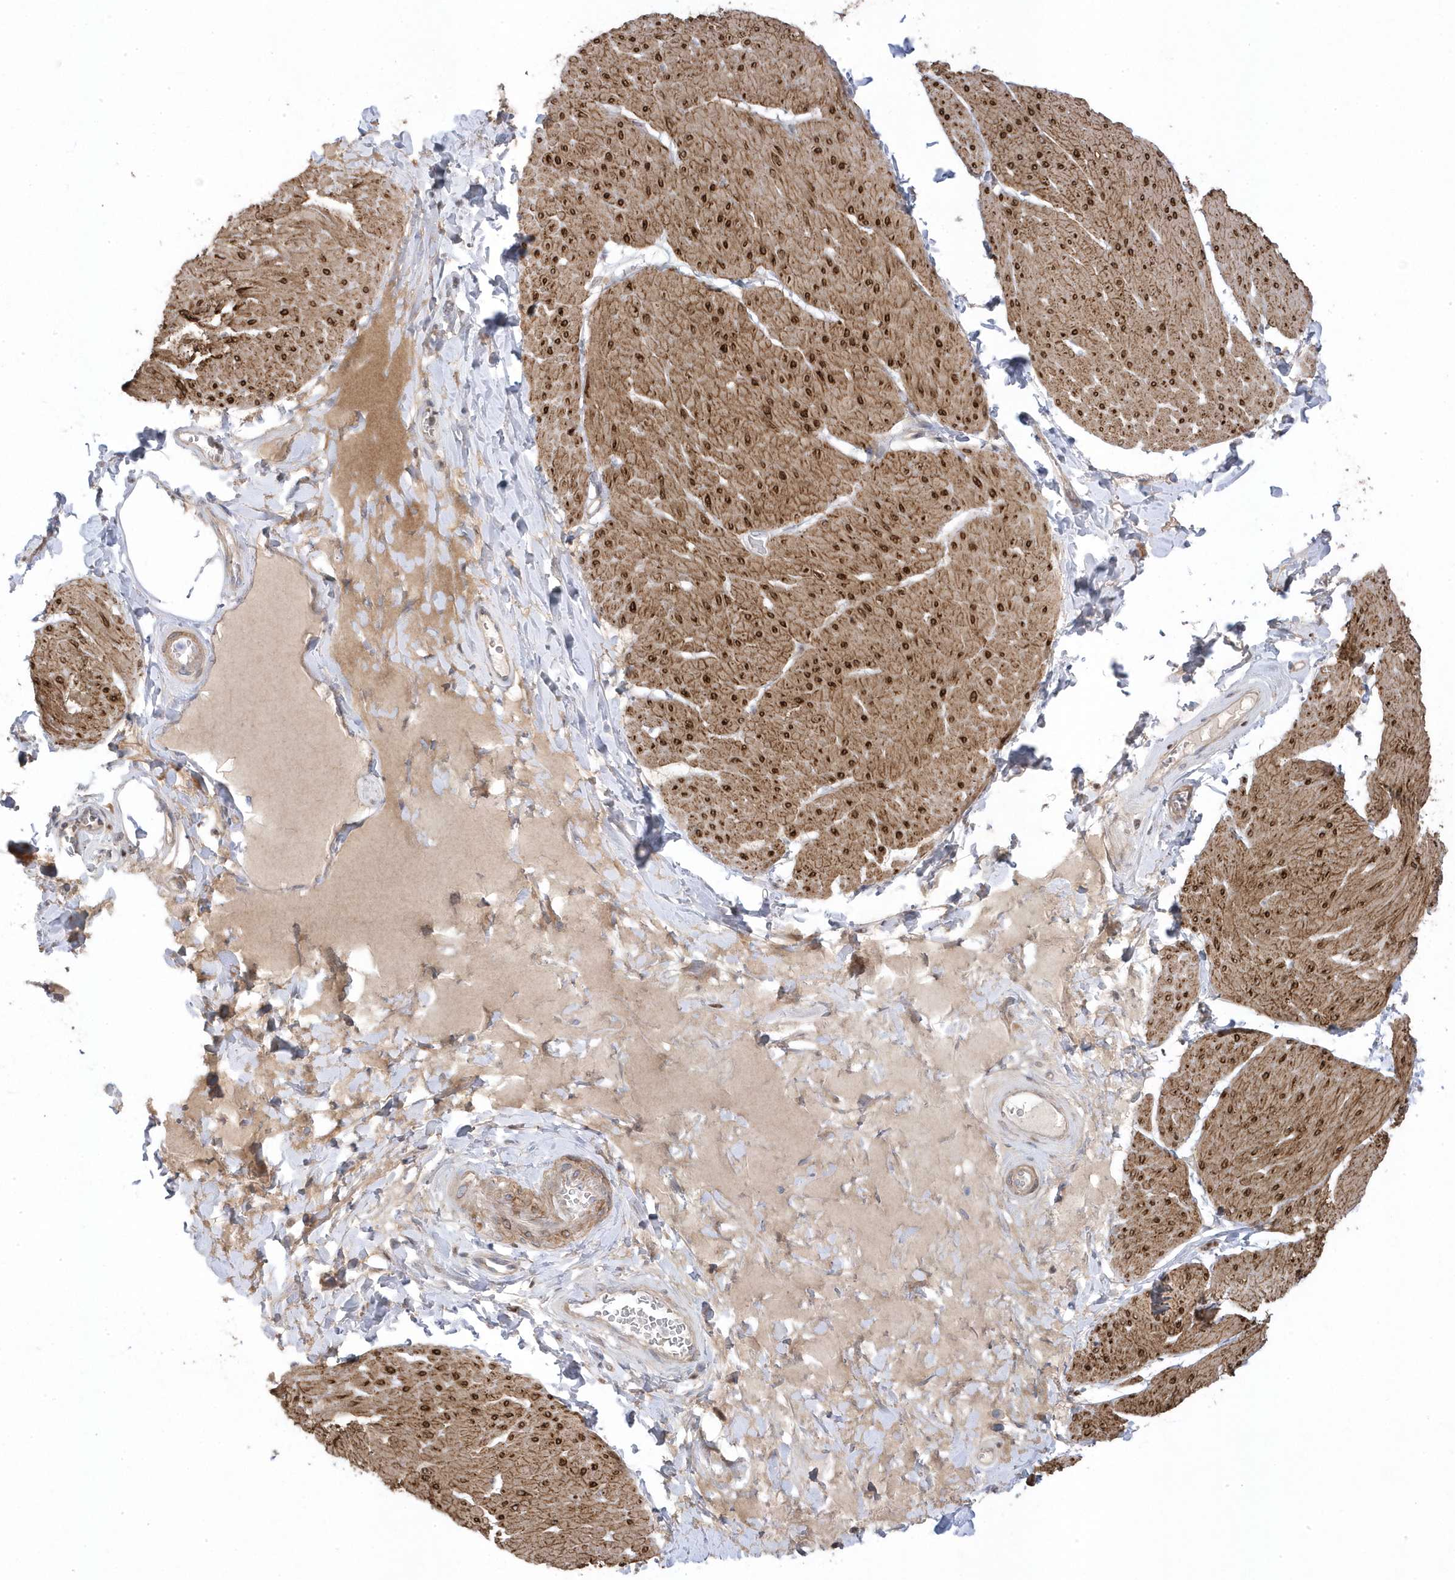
{"staining": {"intensity": "moderate", "quantity": ">75%", "location": "cytoplasmic/membranous"}, "tissue": "smooth muscle", "cell_type": "Smooth muscle cells", "image_type": "normal", "snomed": [{"axis": "morphology", "description": "Urothelial carcinoma, High grade"}, {"axis": "topography", "description": "Urinary bladder"}], "caption": "IHC (DAB) staining of benign smooth muscle shows moderate cytoplasmic/membranous protein expression in approximately >75% of smooth muscle cells.", "gene": "GTPBP6", "patient": {"sex": "male", "age": 46}}